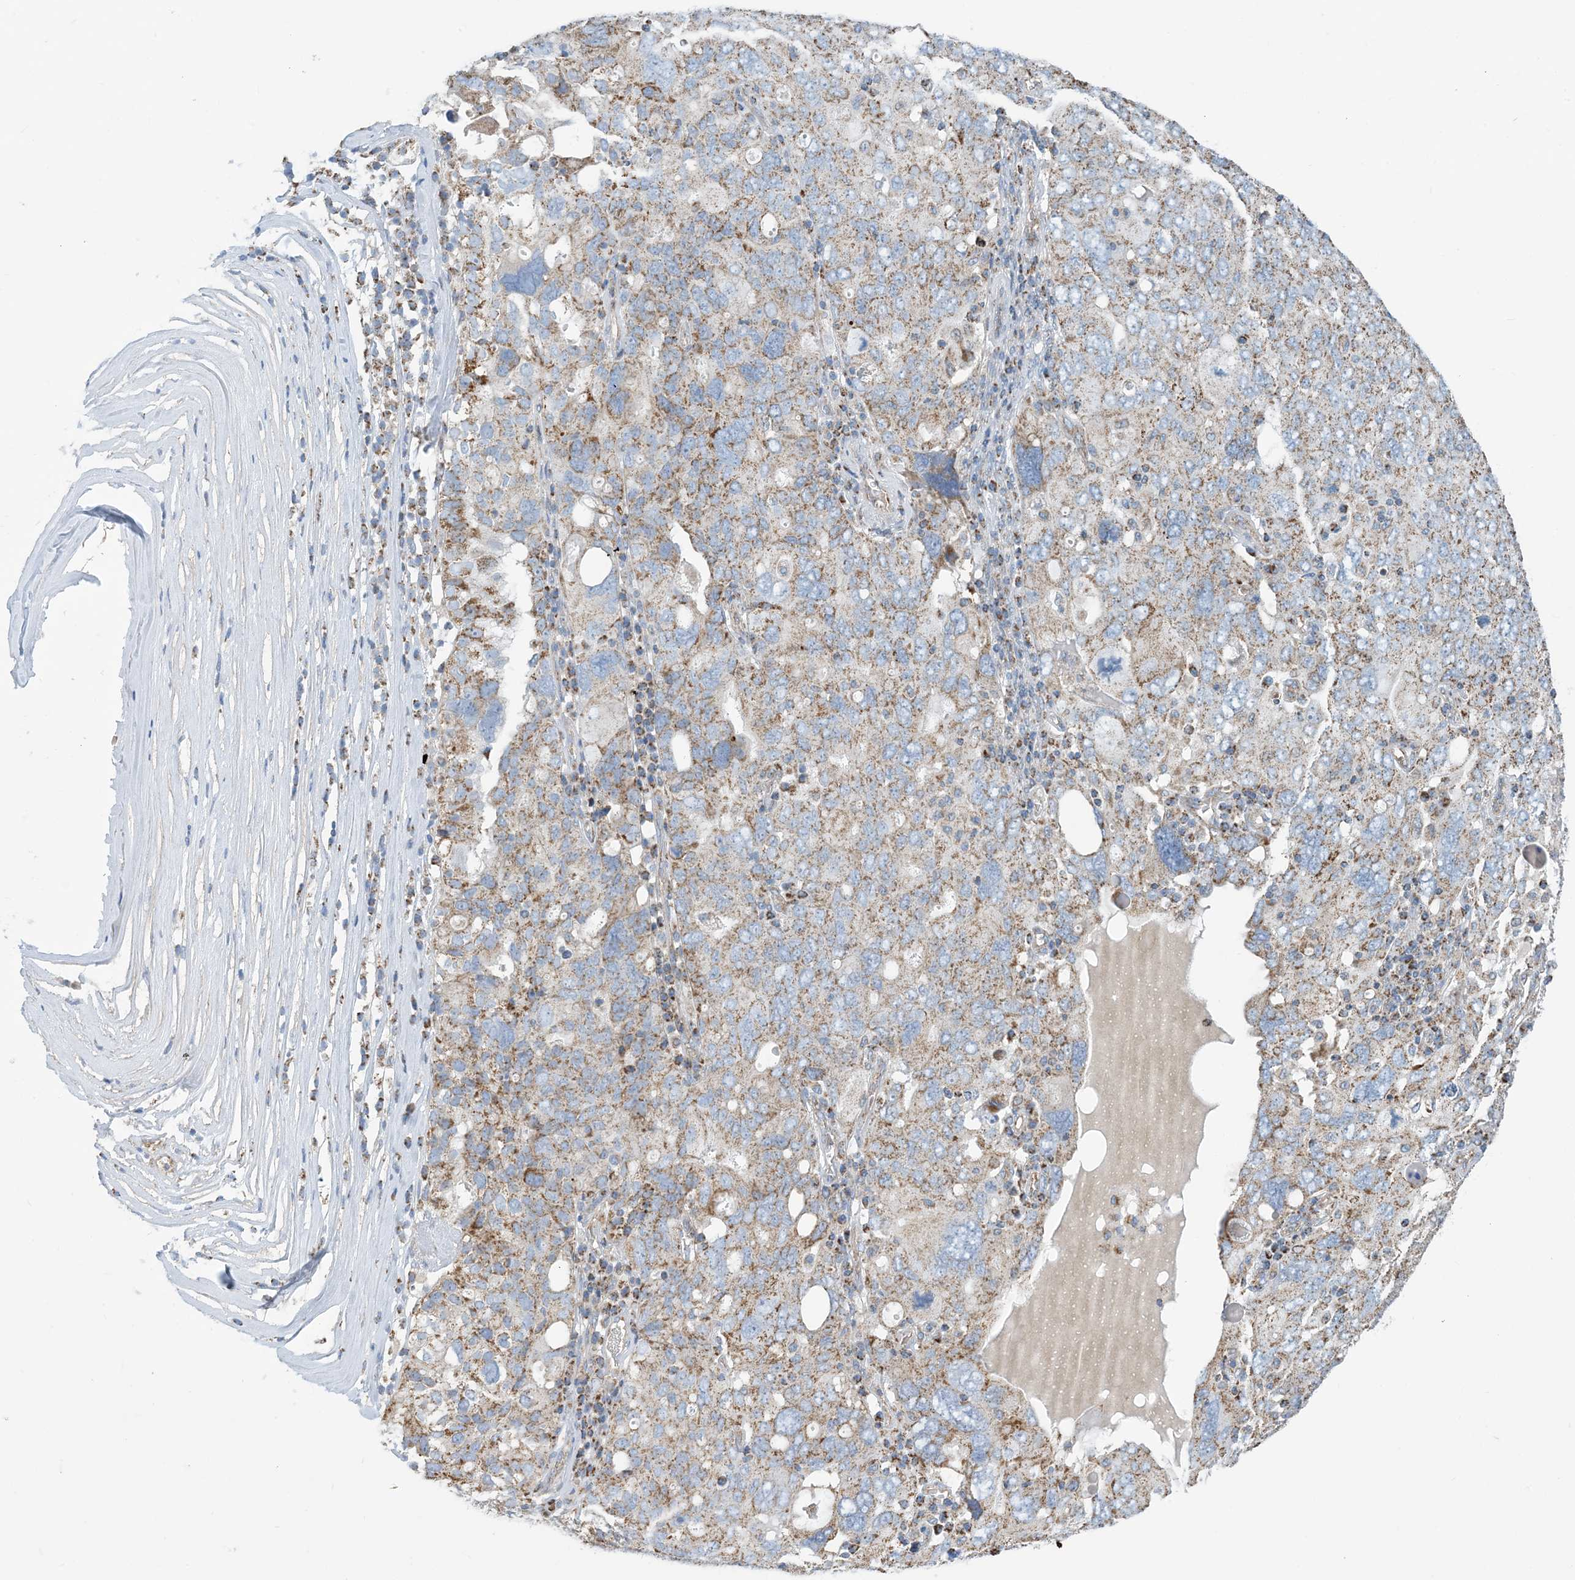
{"staining": {"intensity": "moderate", "quantity": ">75%", "location": "cytoplasmic/membranous"}, "tissue": "ovarian cancer", "cell_type": "Tumor cells", "image_type": "cancer", "snomed": [{"axis": "morphology", "description": "Carcinoma, endometroid"}, {"axis": "topography", "description": "Ovary"}], "caption": "Immunohistochemical staining of human ovarian cancer (endometroid carcinoma) exhibits medium levels of moderate cytoplasmic/membranous expression in approximately >75% of tumor cells.", "gene": "PHOSPHO2", "patient": {"sex": "female", "age": 62}}